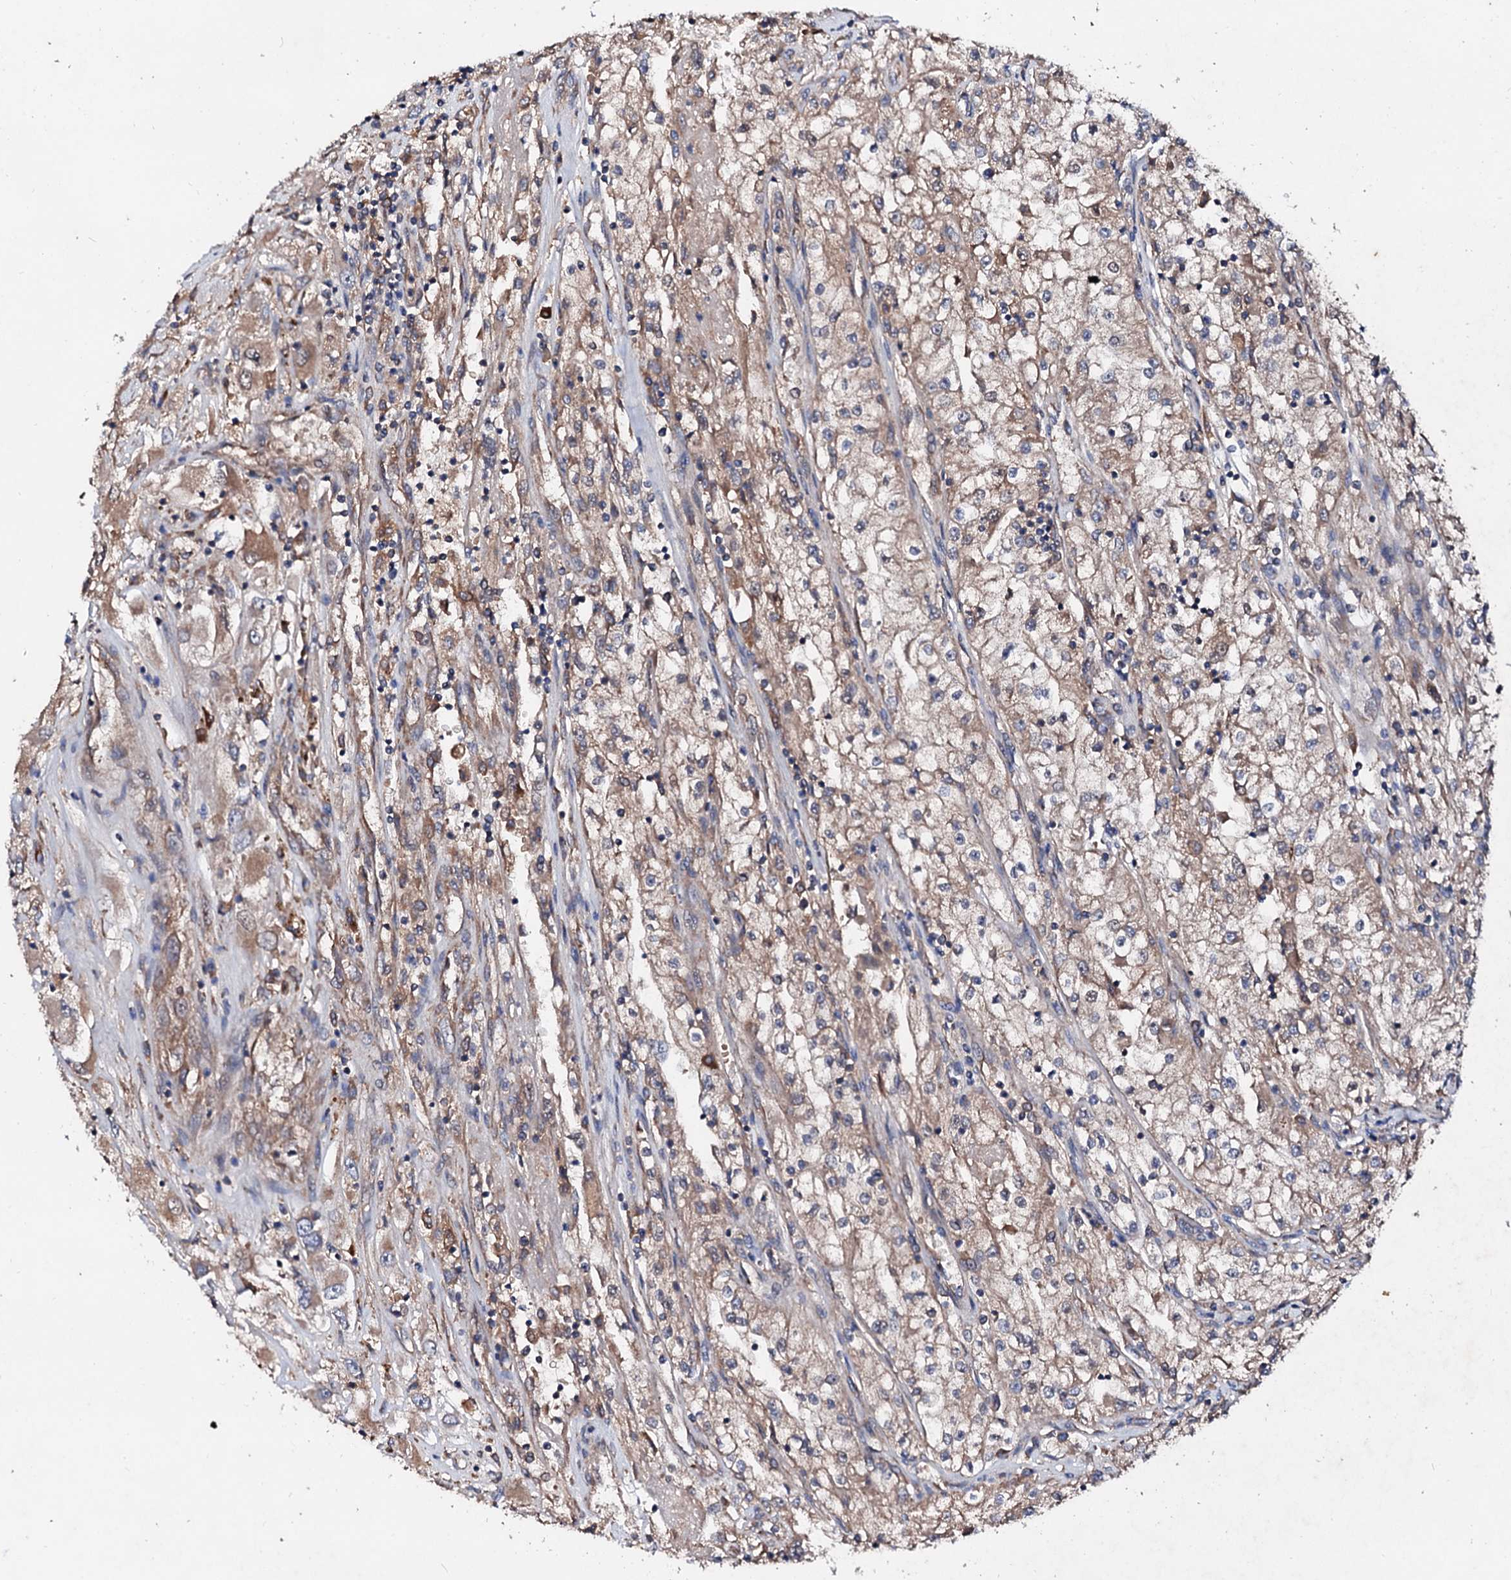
{"staining": {"intensity": "weak", "quantity": ">75%", "location": "cytoplasmic/membranous"}, "tissue": "renal cancer", "cell_type": "Tumor cells", "image_type": "cancer", "snomed": [{"axis": "morphology", "description": "Adenocarcinoma, NOS"}, {"axis": "topography", "description": "Kidney"}], "caption": "Immunohistochemical staining of renal cancer (adenocarcinoma) shows low levels of weak cytoplasmic/membranous protein staining in approximately >75% of tumor cells.", "gene": "EXTL1", "patient": {"sex": "female", "age": 52}}